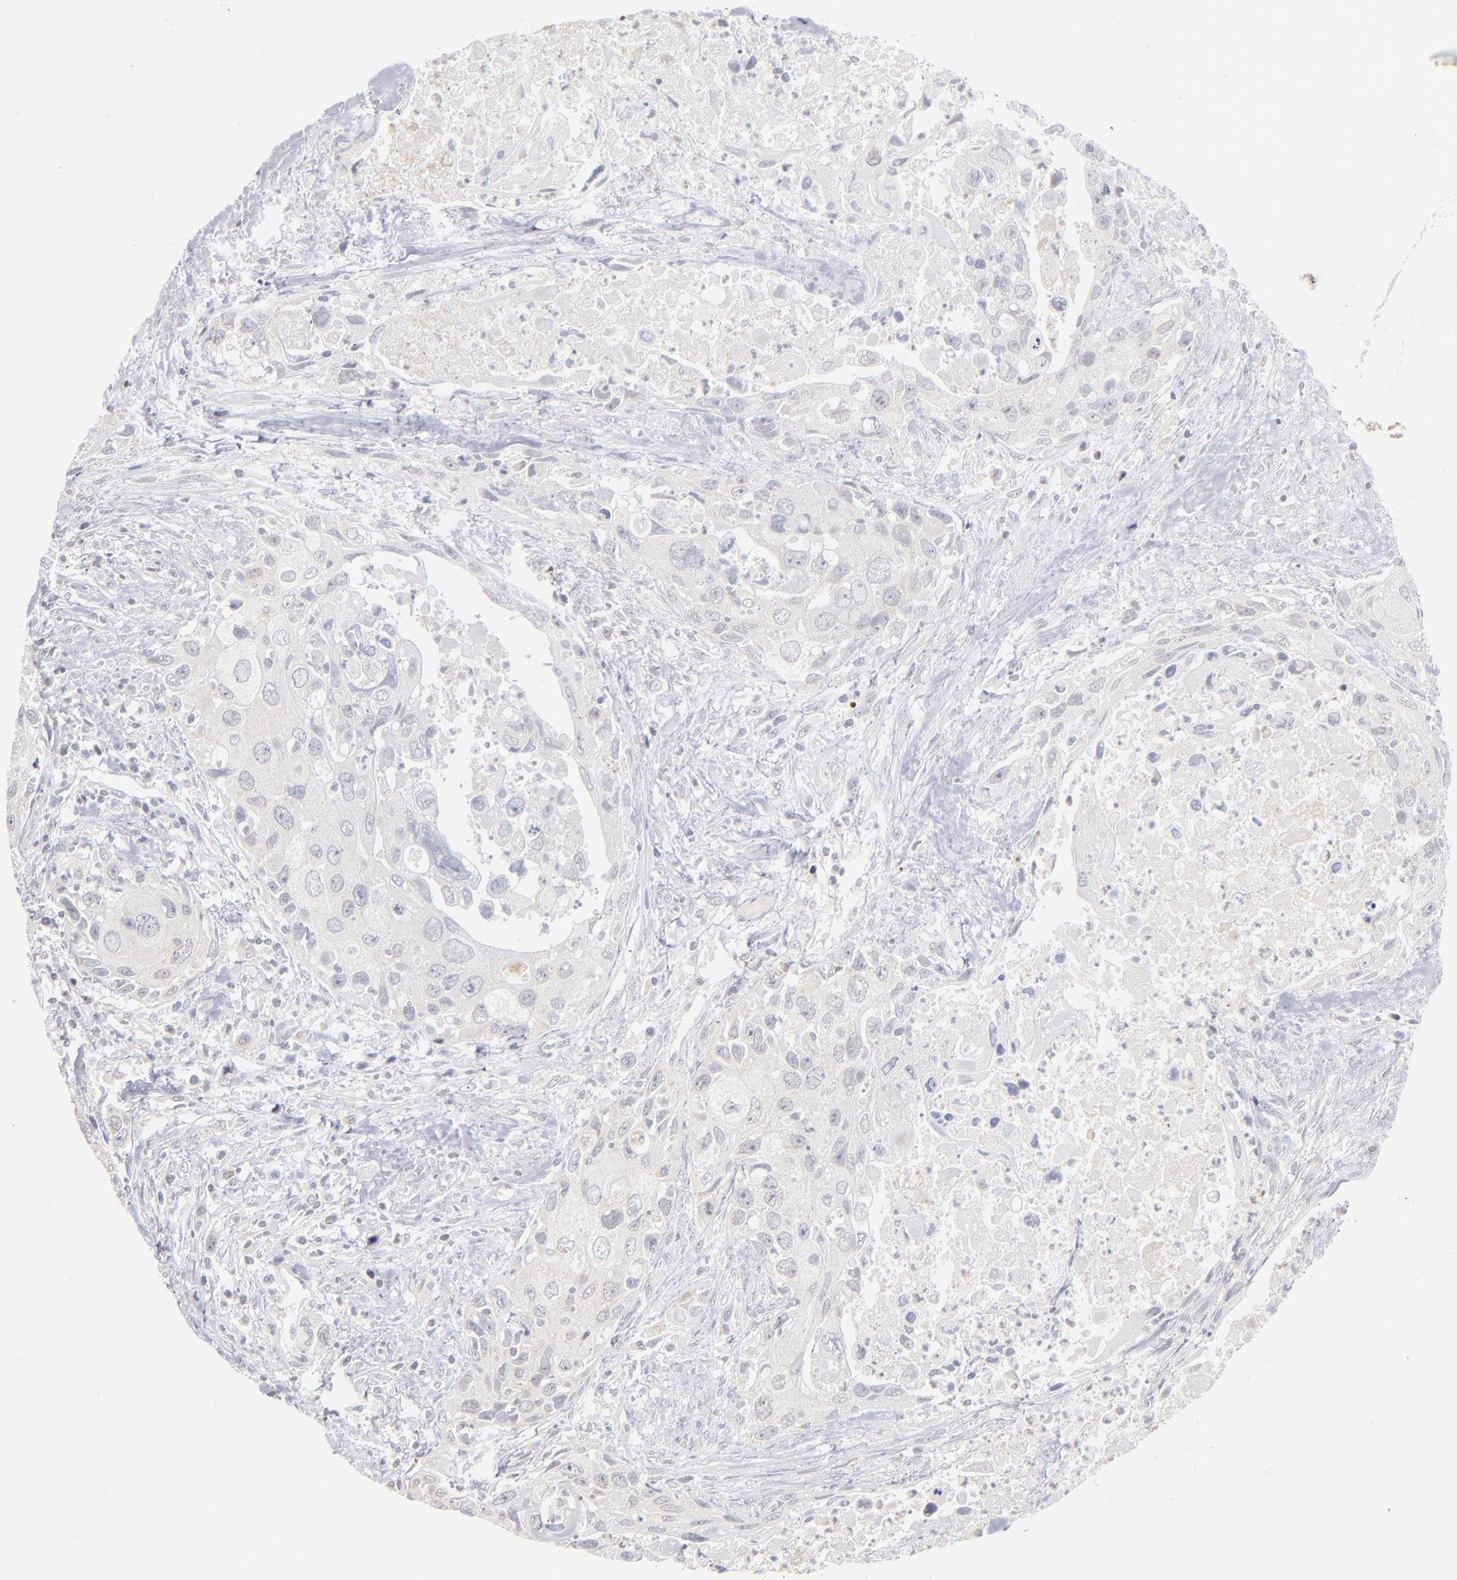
{"staining": {"intensity": "negative", "quantity": "none", "location": "none"}, "tissue": "urothelial cancer", "cell_type": "Tumor cells", "image_type": "cancer", "snomed": [{"axis": "morphology", "description": "Urothelial carcinoma, High grade"}, {"axis": "topography", "description": "Urinary bladder"}], "caption": "Tumor cells are negative for brown protein staining in urothelial cancer.", "gene": "EXD2", "patient": {"sex": "male", "age": 71}}